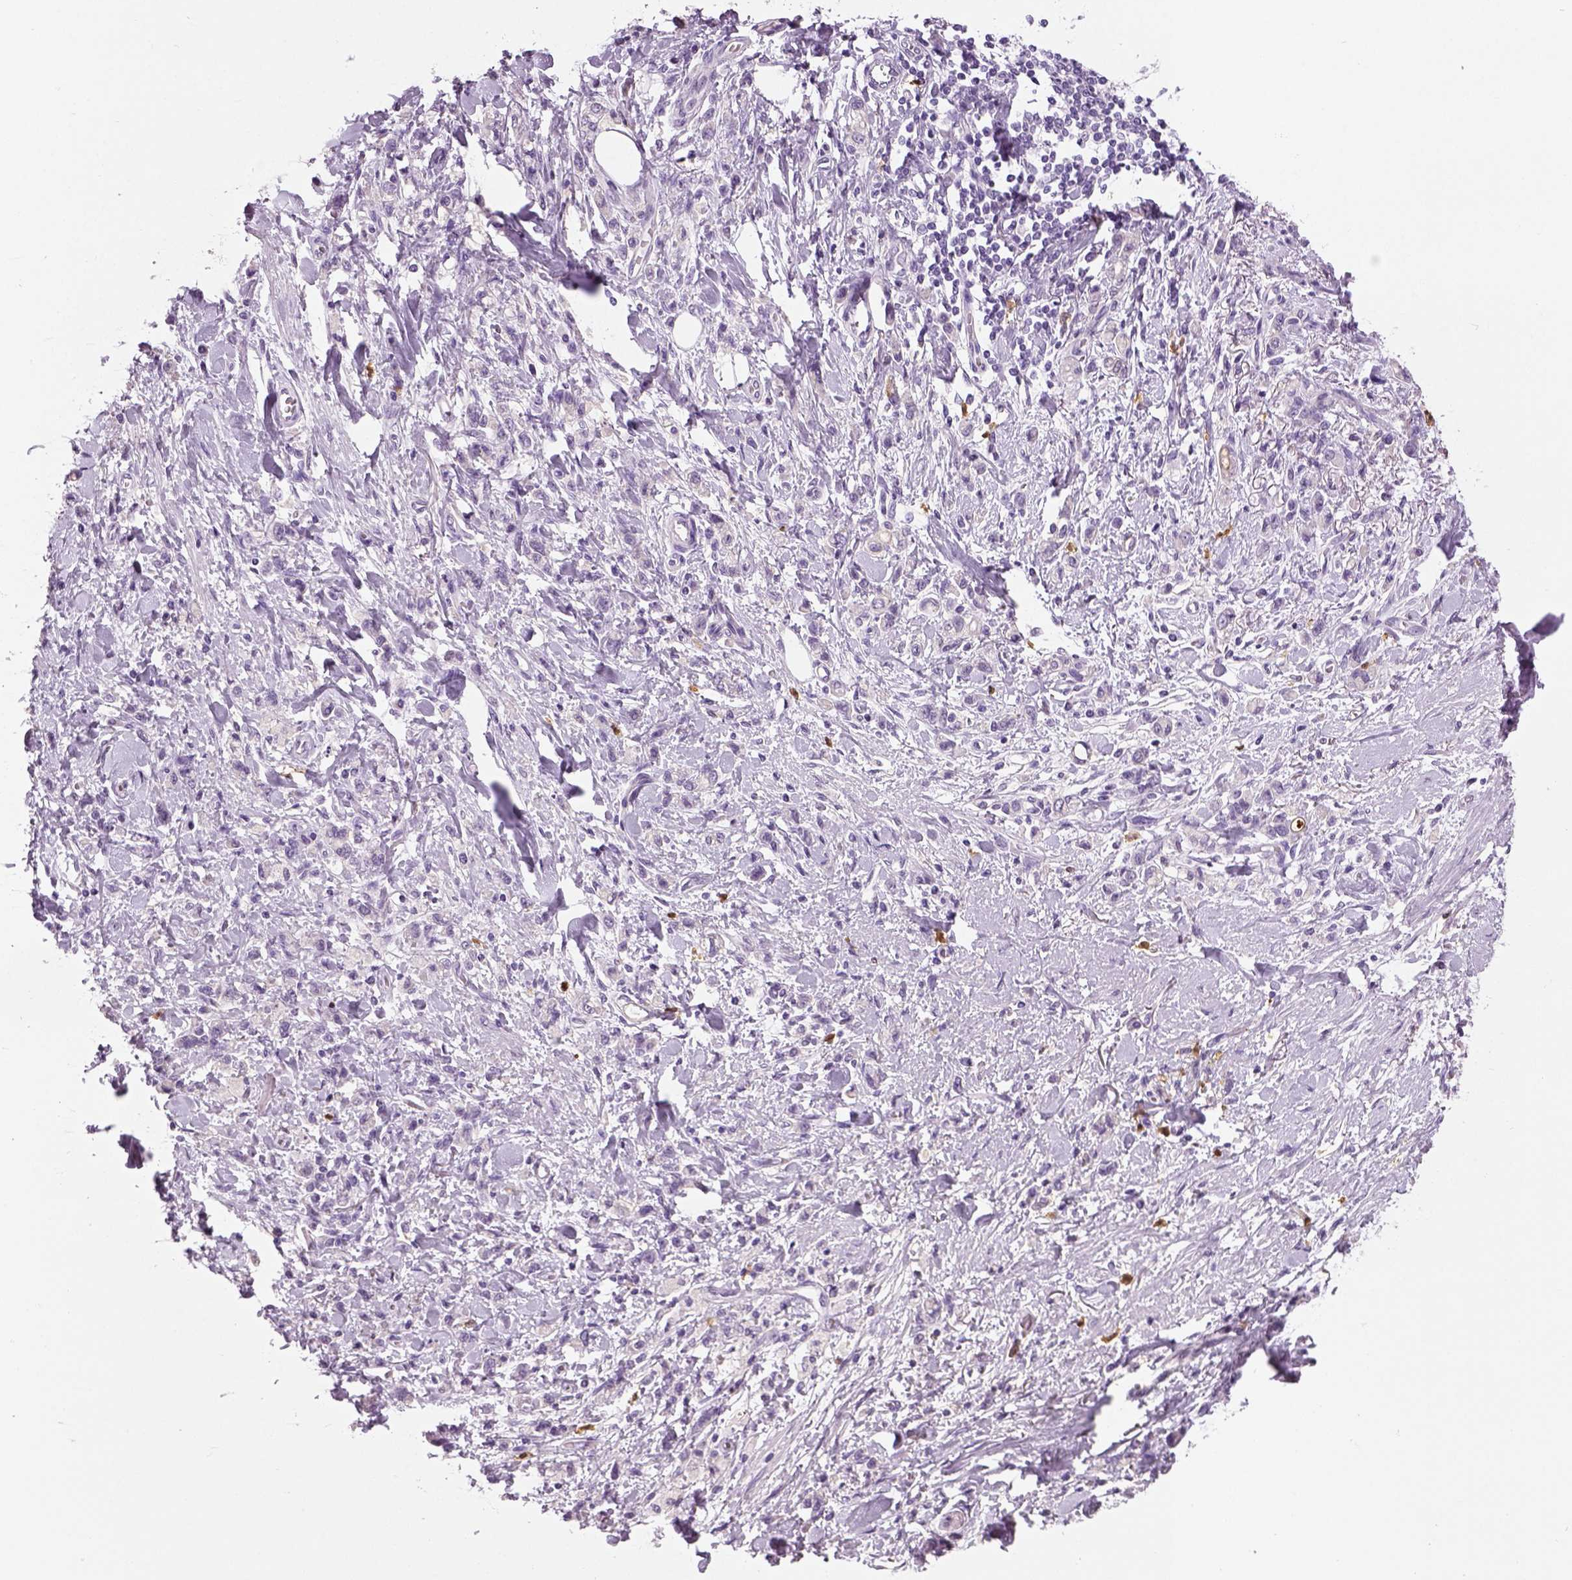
{"staining": {"intensity": "negative", "quantity": "none", "location": "none"}, "tissue": "stomach cancer", "cell_type": "Tumor cells", "image_type": "cancer", "snomed": [{"axis": "morphology", "description": "Adenocarcinoma, NOS"}, {"axis": "topography", "description": "Stomach"}], "caption": "Immunohistochemistry (IHC) of adenocarcinoma (stomach) displays no positivity in tumor cells.", "gene": "NECAB2", "patient": {"sex": "male", "age": 77}}